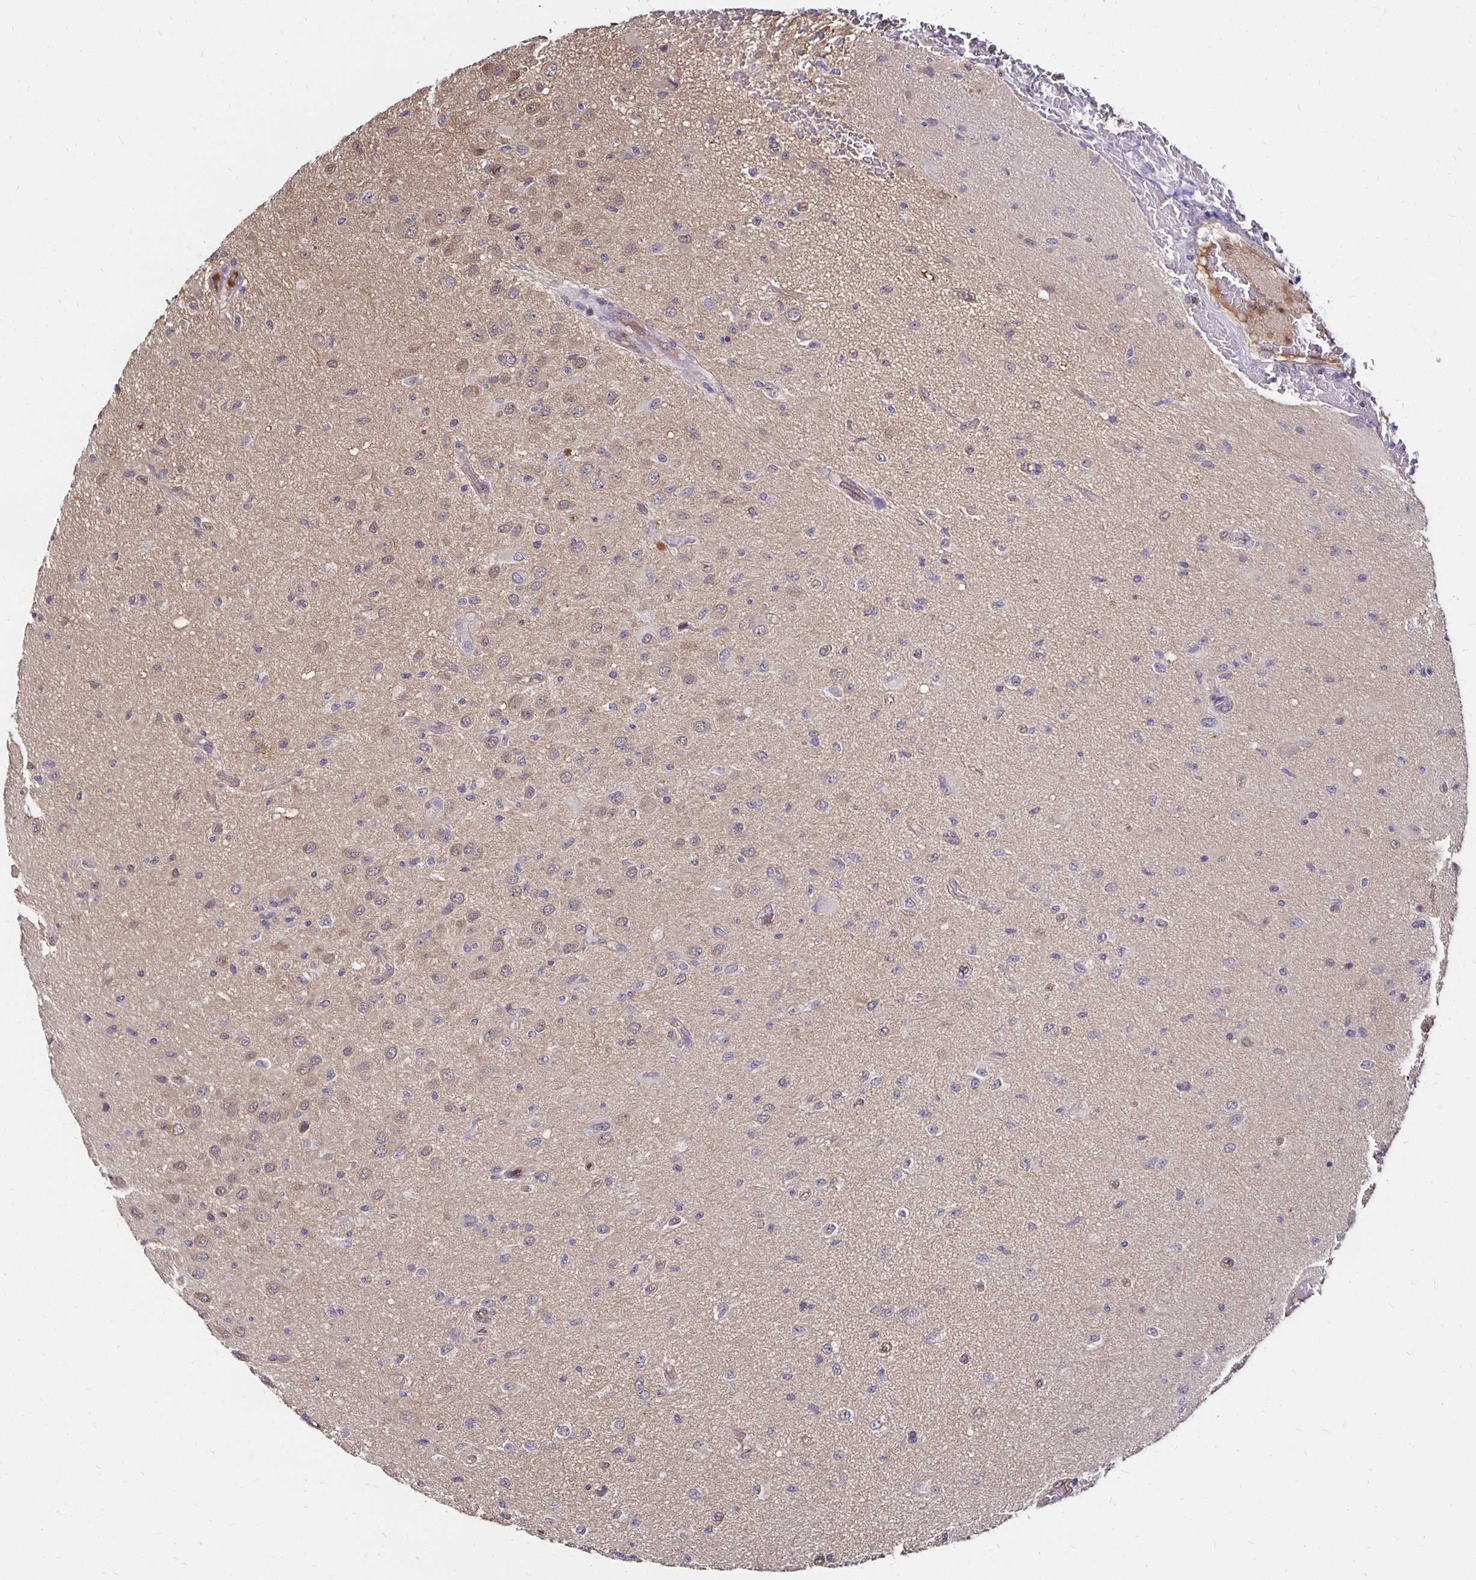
{"staining": {"intensity": "weak", "quantity": "<25%", "location": "cytoplasmic/membranous,nuclear"}, "tissue": "glioma", "cell_type": "Tumor cells", "image_type": "cancer", "snomed": [{"axis": "morphology", "description": "Glioma, malignant, High grade"}, {"axis": "topography", "description": "Brain"}], "caption": "This is a photomicrograph of immunohistochemistry (IHC) staining of malignant glioma (high-grade), which shows no expression in tumor cells.", "gene": "TXN", "patient": {"sex": "male", "age": 67}}